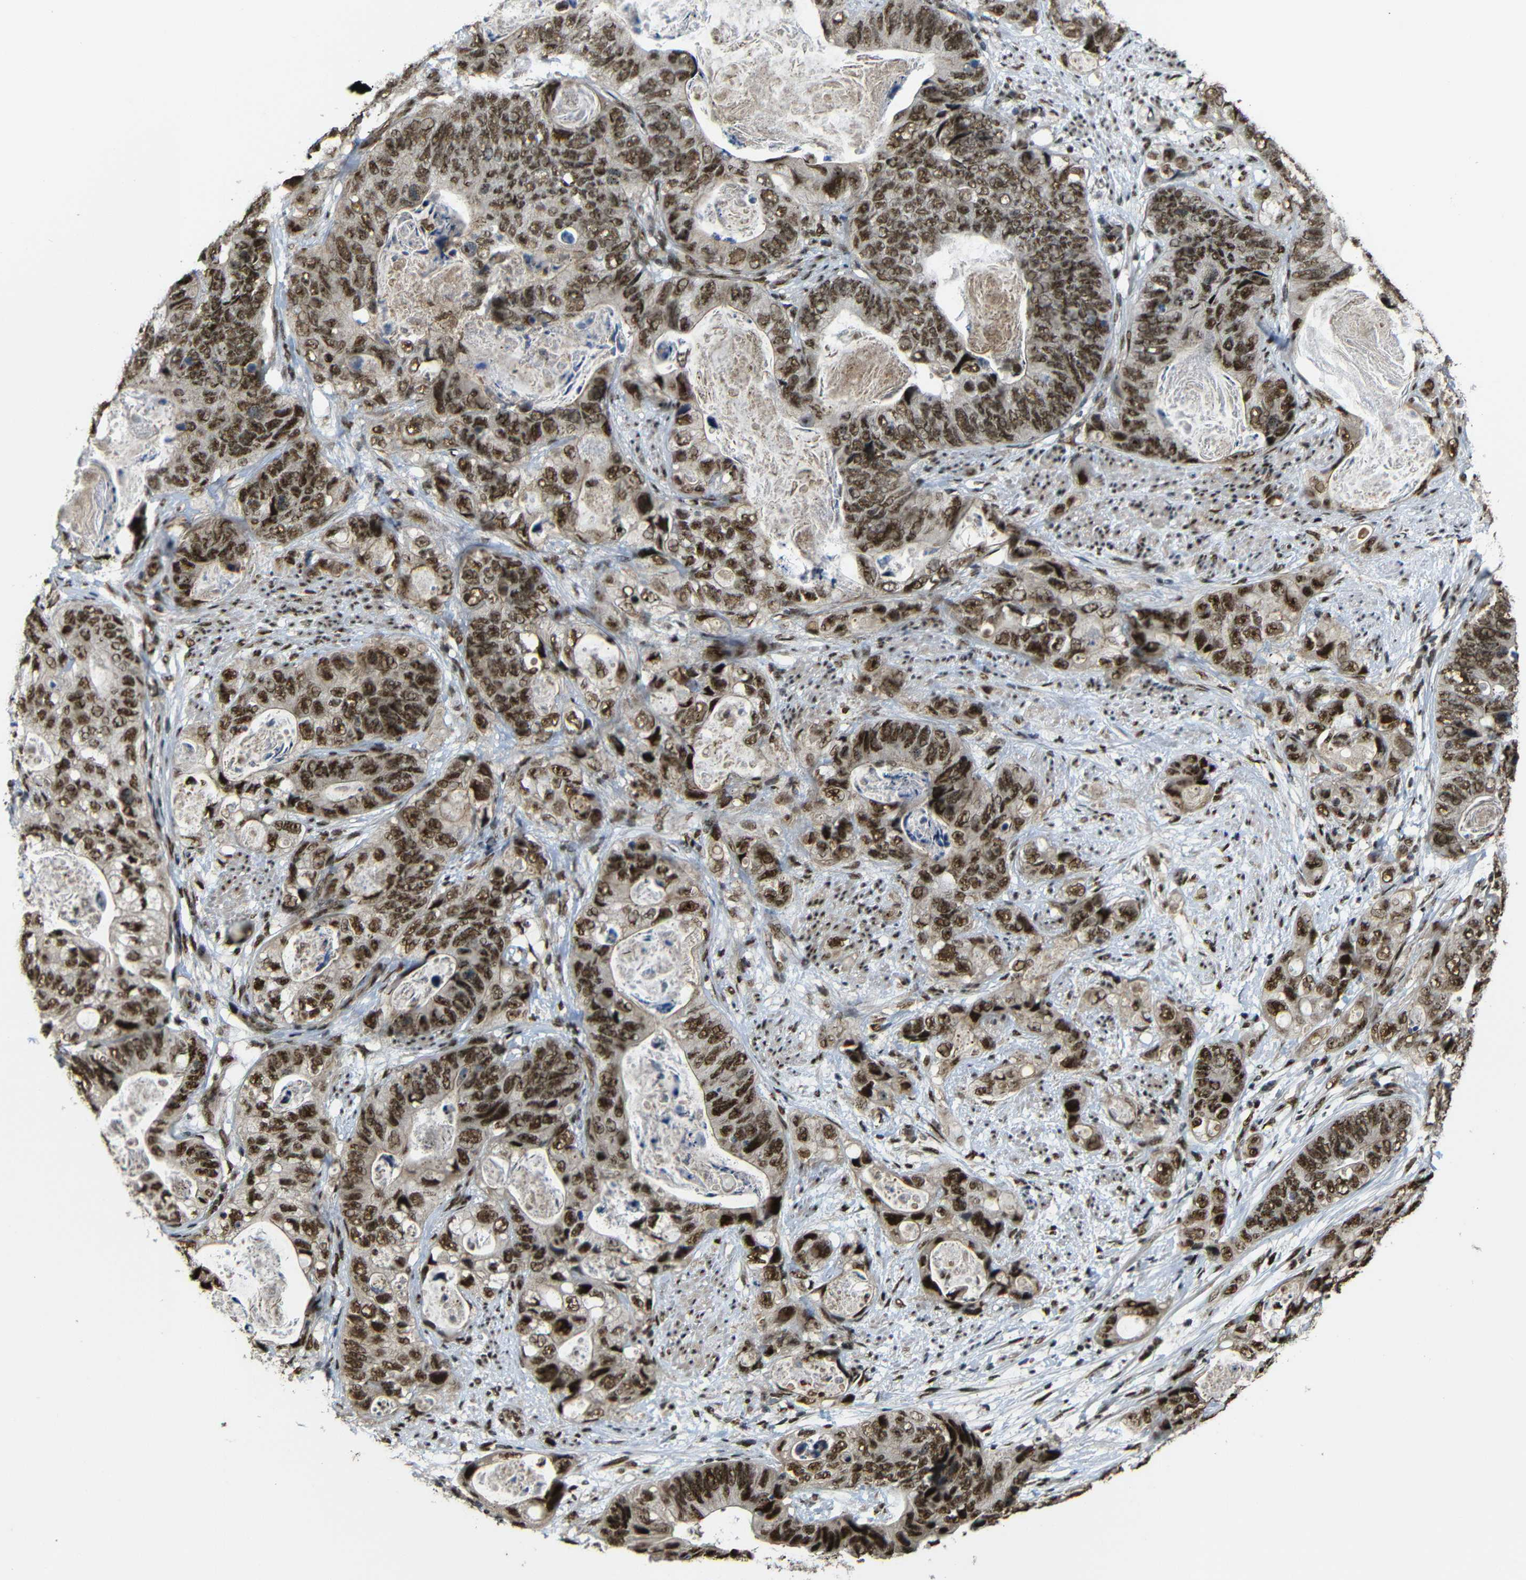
{"staining": {"intensity": "strong", "quantity": ">75%", "location": "cytoplasmic/membranous,nuclear"}, "tissue": "stomach cancer", "cell_type": "Tumor cells", "image_type": "cancer", "snomed": [{"axis": "morphology", "description": "Adenocarcinoma, NOS"}, {"axis": "topography", "description": "Stomach"}], "caption": "This micrograph reveals stomach cancer (adenocarcinoma) stained with immunohistochemistry (IHC) to label a protein in brown. The cytoplasmic/membranous and nuclear of tumor cells show strong positivity for the protein. Nuclei are counter-stained blue.", "gene": "TCF7L2", "patient": {"sex": "female", "age": 89}}